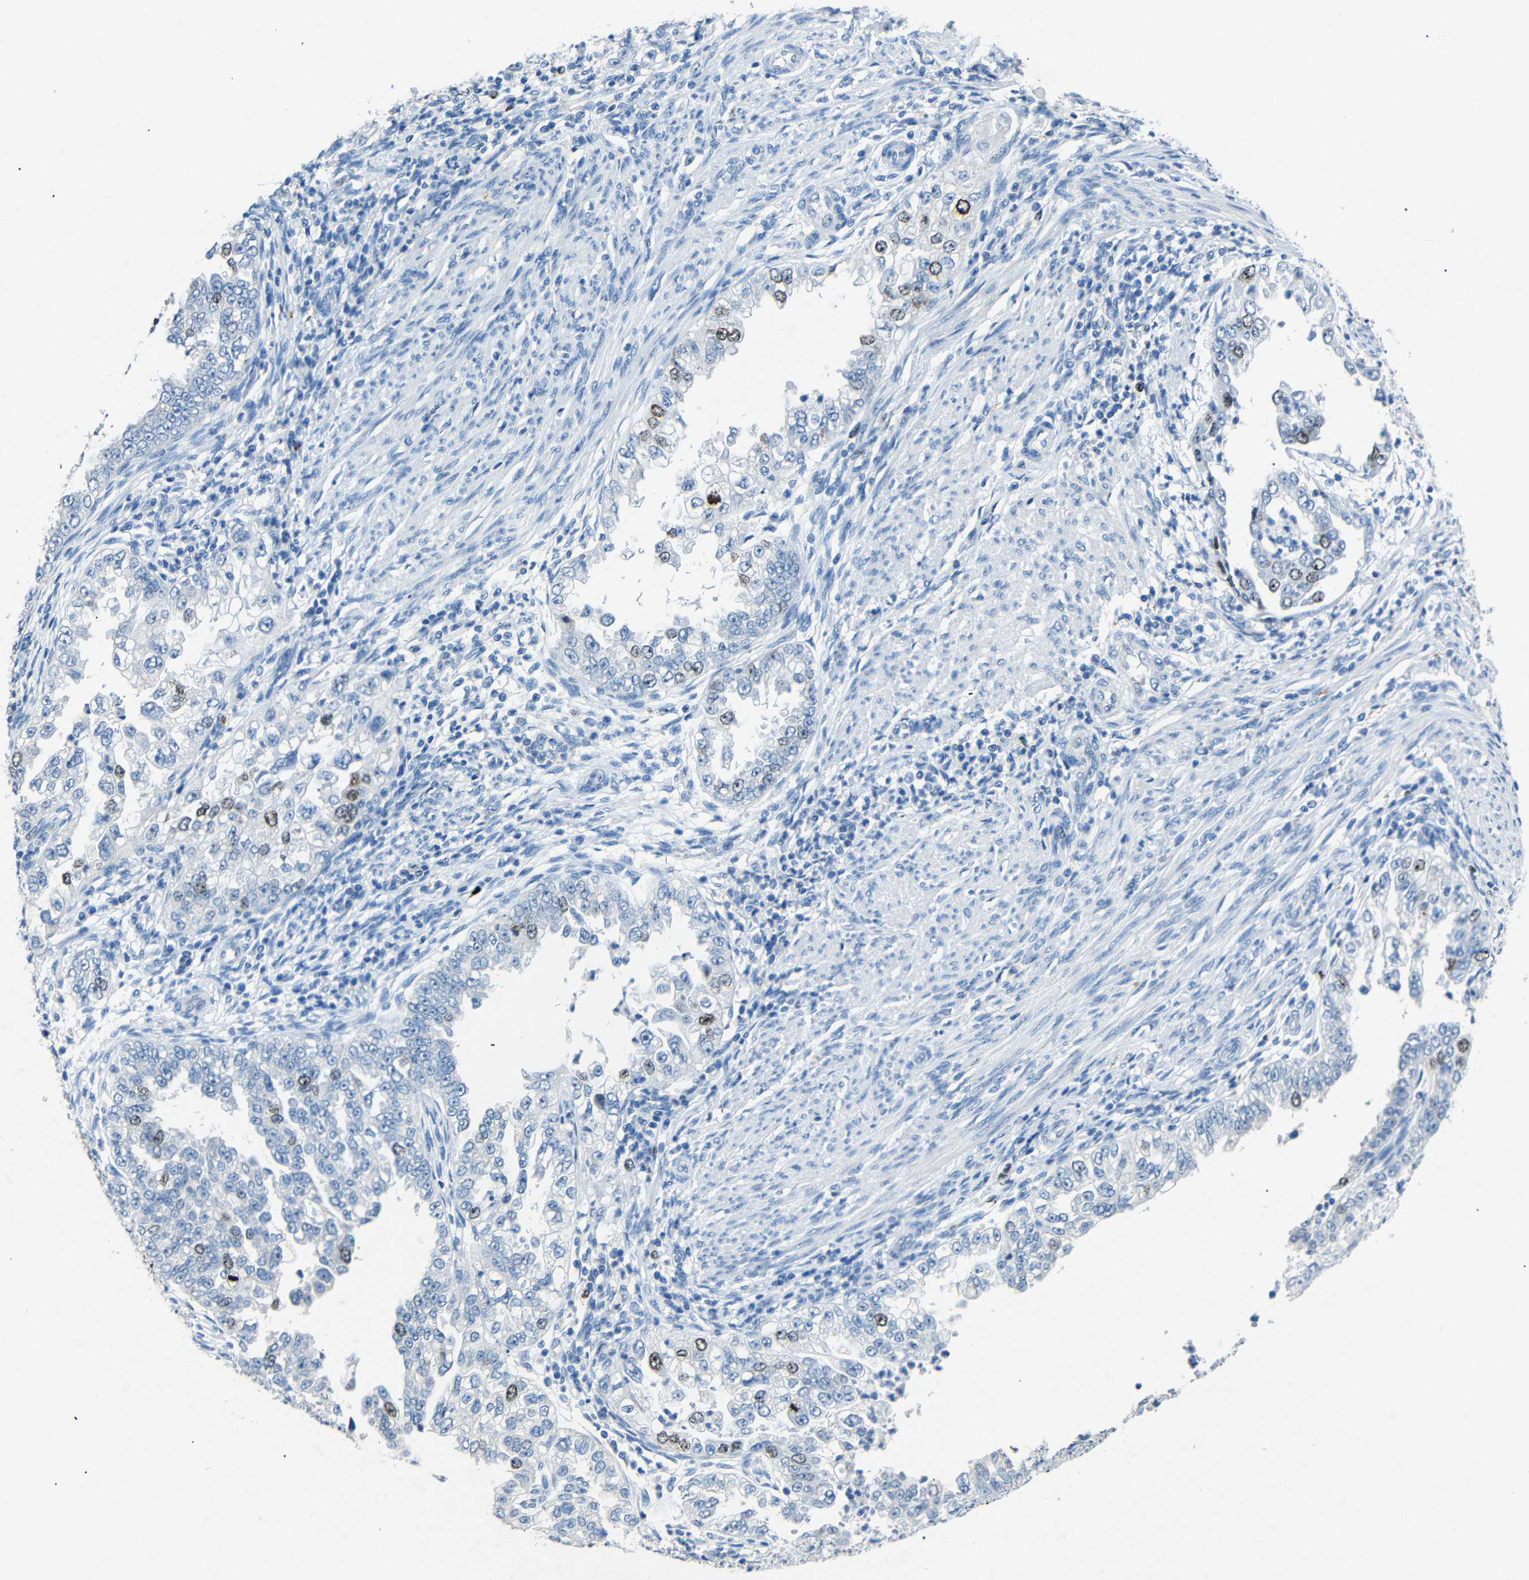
{"staining": {"intensity": "moderate", "quantity": "<25%", "location": "nuclear"}, "tissue": "endometrial cancer", "cell_type": "Tumor cells", "image_type": "cancer", "snomed": [{"axis": "morphology", "description": "Adenocarcinoma, NOS"}, {"axis": "topography", "description": "Endometrium"}], "caption": "Immunohistochemical staining of endometrial cancer (adenocarcinoma) demonstrates low levels of moderate nuclear protein positivity in approximately <25% of tumor cells.", "gene": "INCENP", "patient": {"sex": "female", "age": 85}}